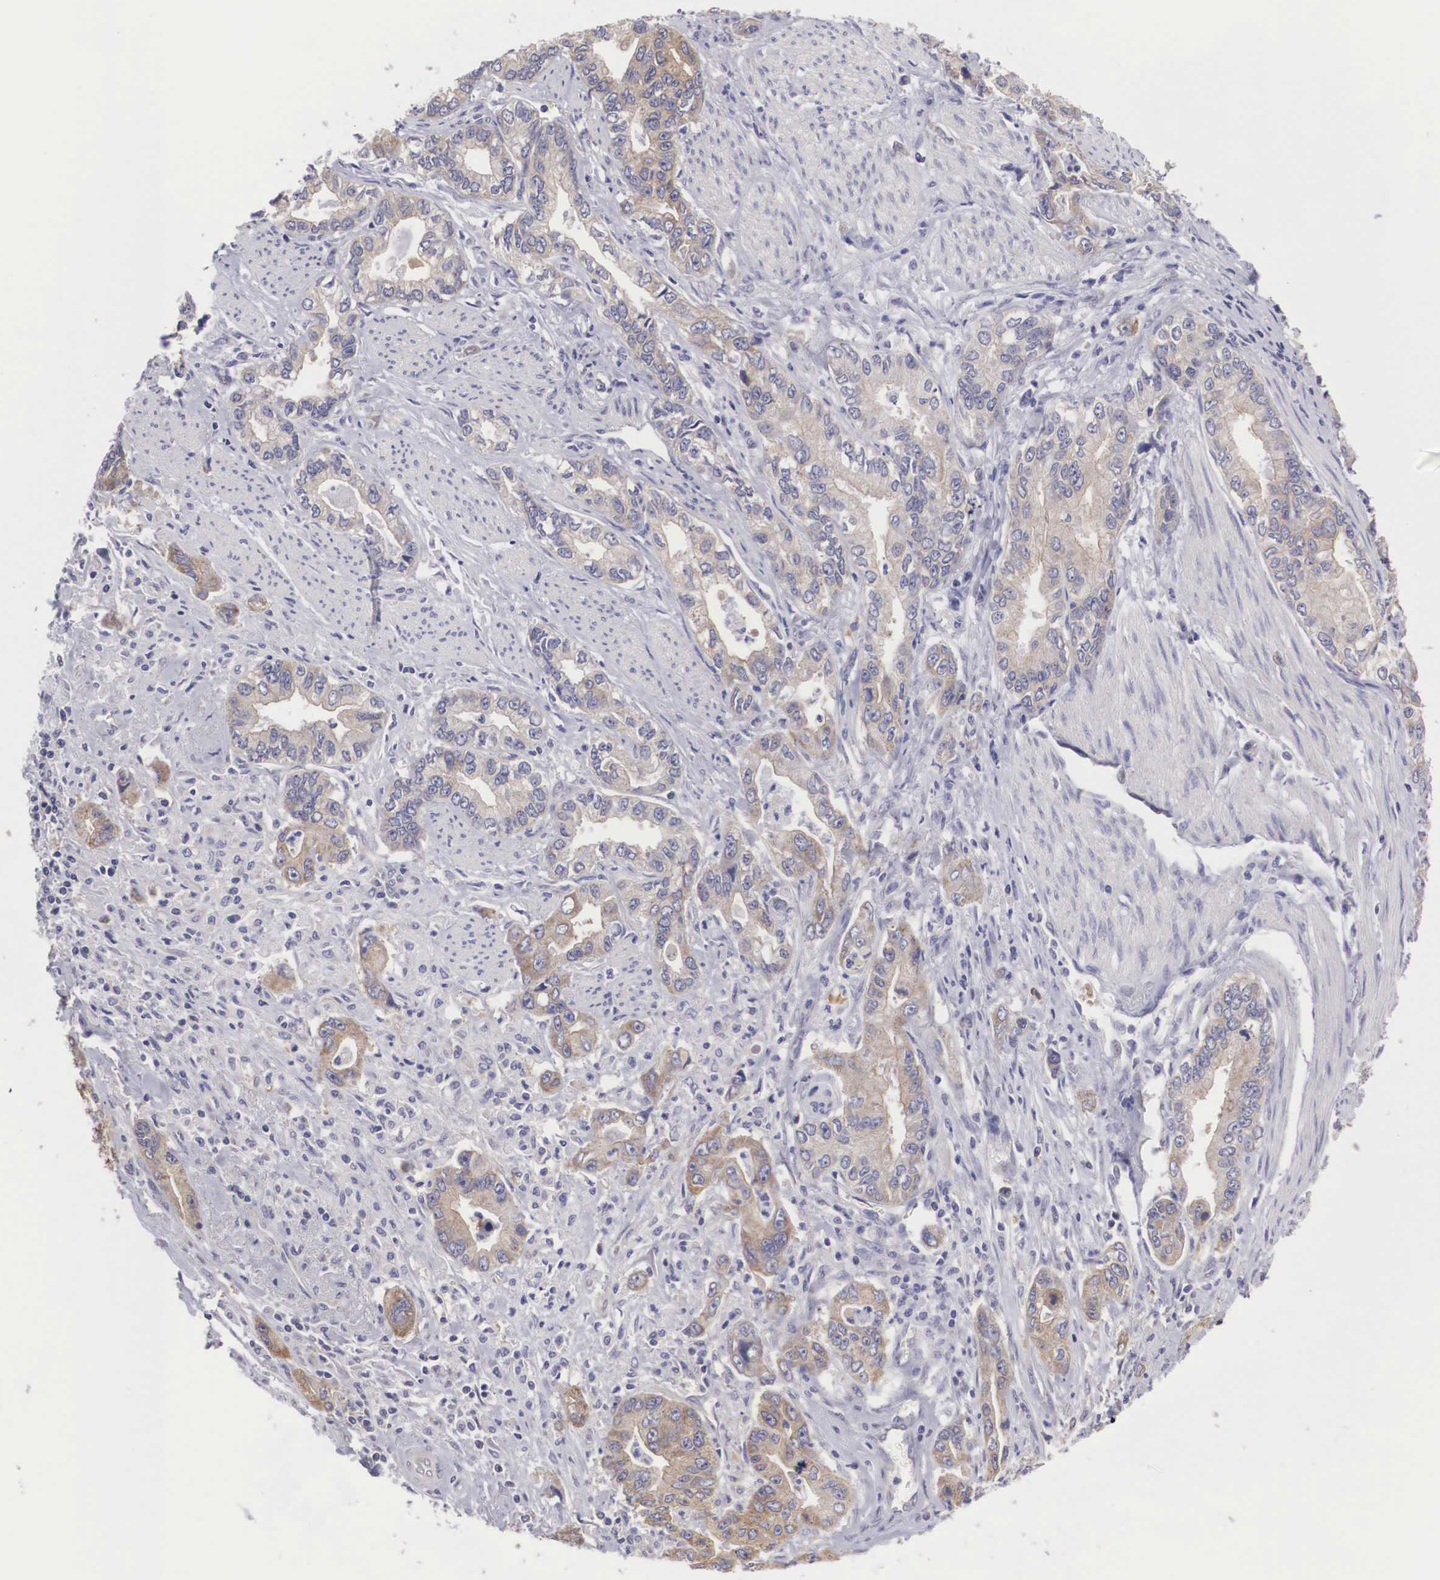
{"staining": {"intensity": "weak", "quantity": "25%-75%", "location": "cytoplasmic/membranous"}, "tissue": "stomach cancer", "cell_type": "Tumor cells", "image_type": "cancer", "snomed": [{"axis": "morphology", "description": "Adenocarcinoma, NOS"}, {"axis": "topography", "description": "Pancreas"}, {"axis": "topography", "description": "Stomach, upper"}], "caption": "Stomach cancer (adenocarcinoma) stained for a protein (brown) demonstrates weak cytoplasmic/membranous positive positivity in about 25%-75% of tumor cells.", "gene": "TXLNG", "patient": {"sex": "male", "age": 77}}